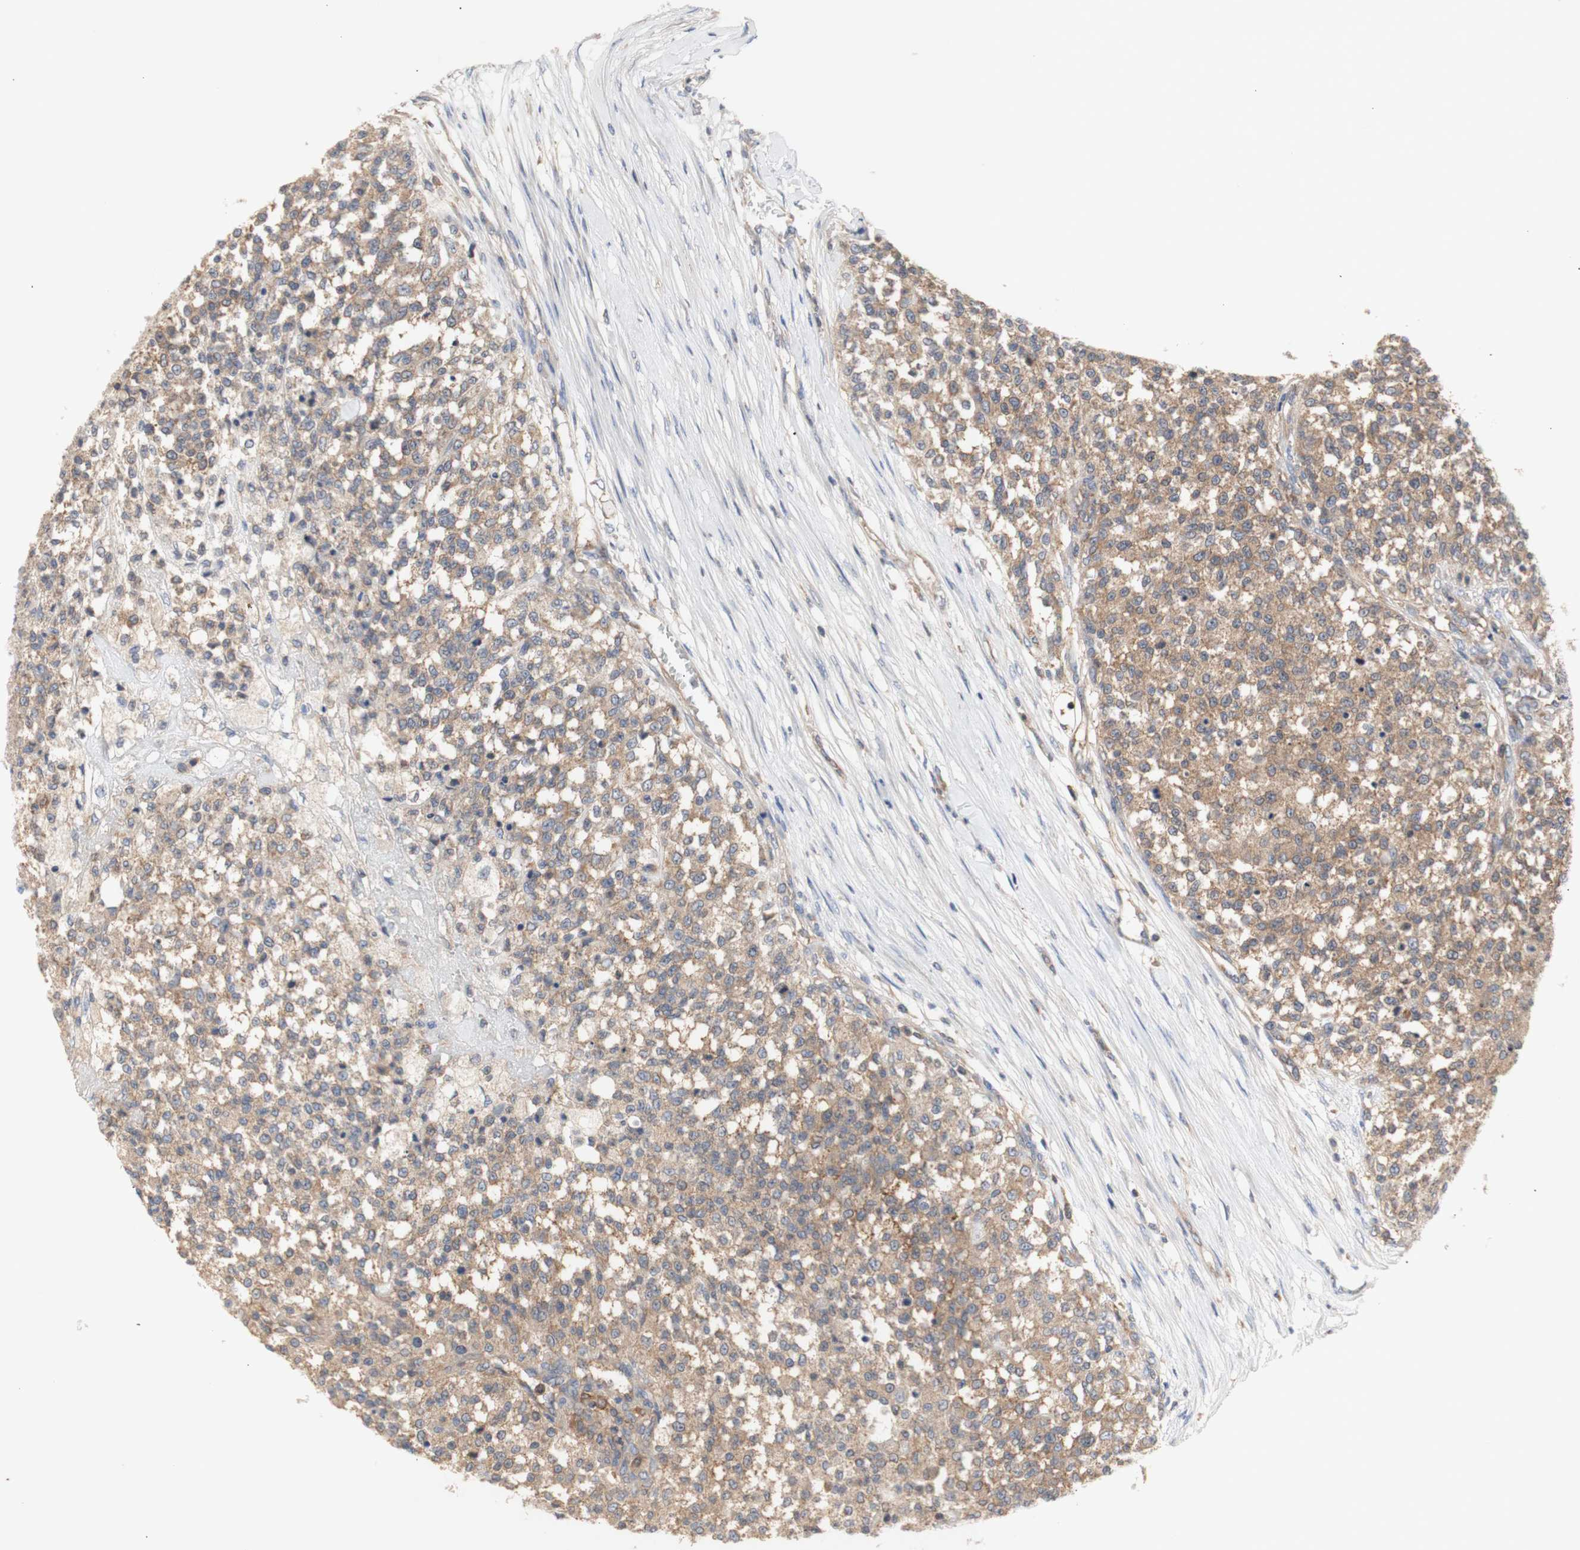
{"staining": {"intensity": "moderate", "quantity": ">75%", "location": "cytoplasmic/membranous"}, "tissue": "testis cancer", "cell_type": "Tumor cells", "image_type": "cancer", "snomed": [{"axis": "morphology", "description": "Seminoma, NOS"}, {"axis": "topography", "description": "Testis"}], "caption": "The photomicrograph demonstrates staining of seminoma (testis), revealing moderate cytoplasmic/membranous protein positivity (brown color) within tumor cells.", "gene": "IKBKG", "patient": {"sex": "male", "age": 59}}